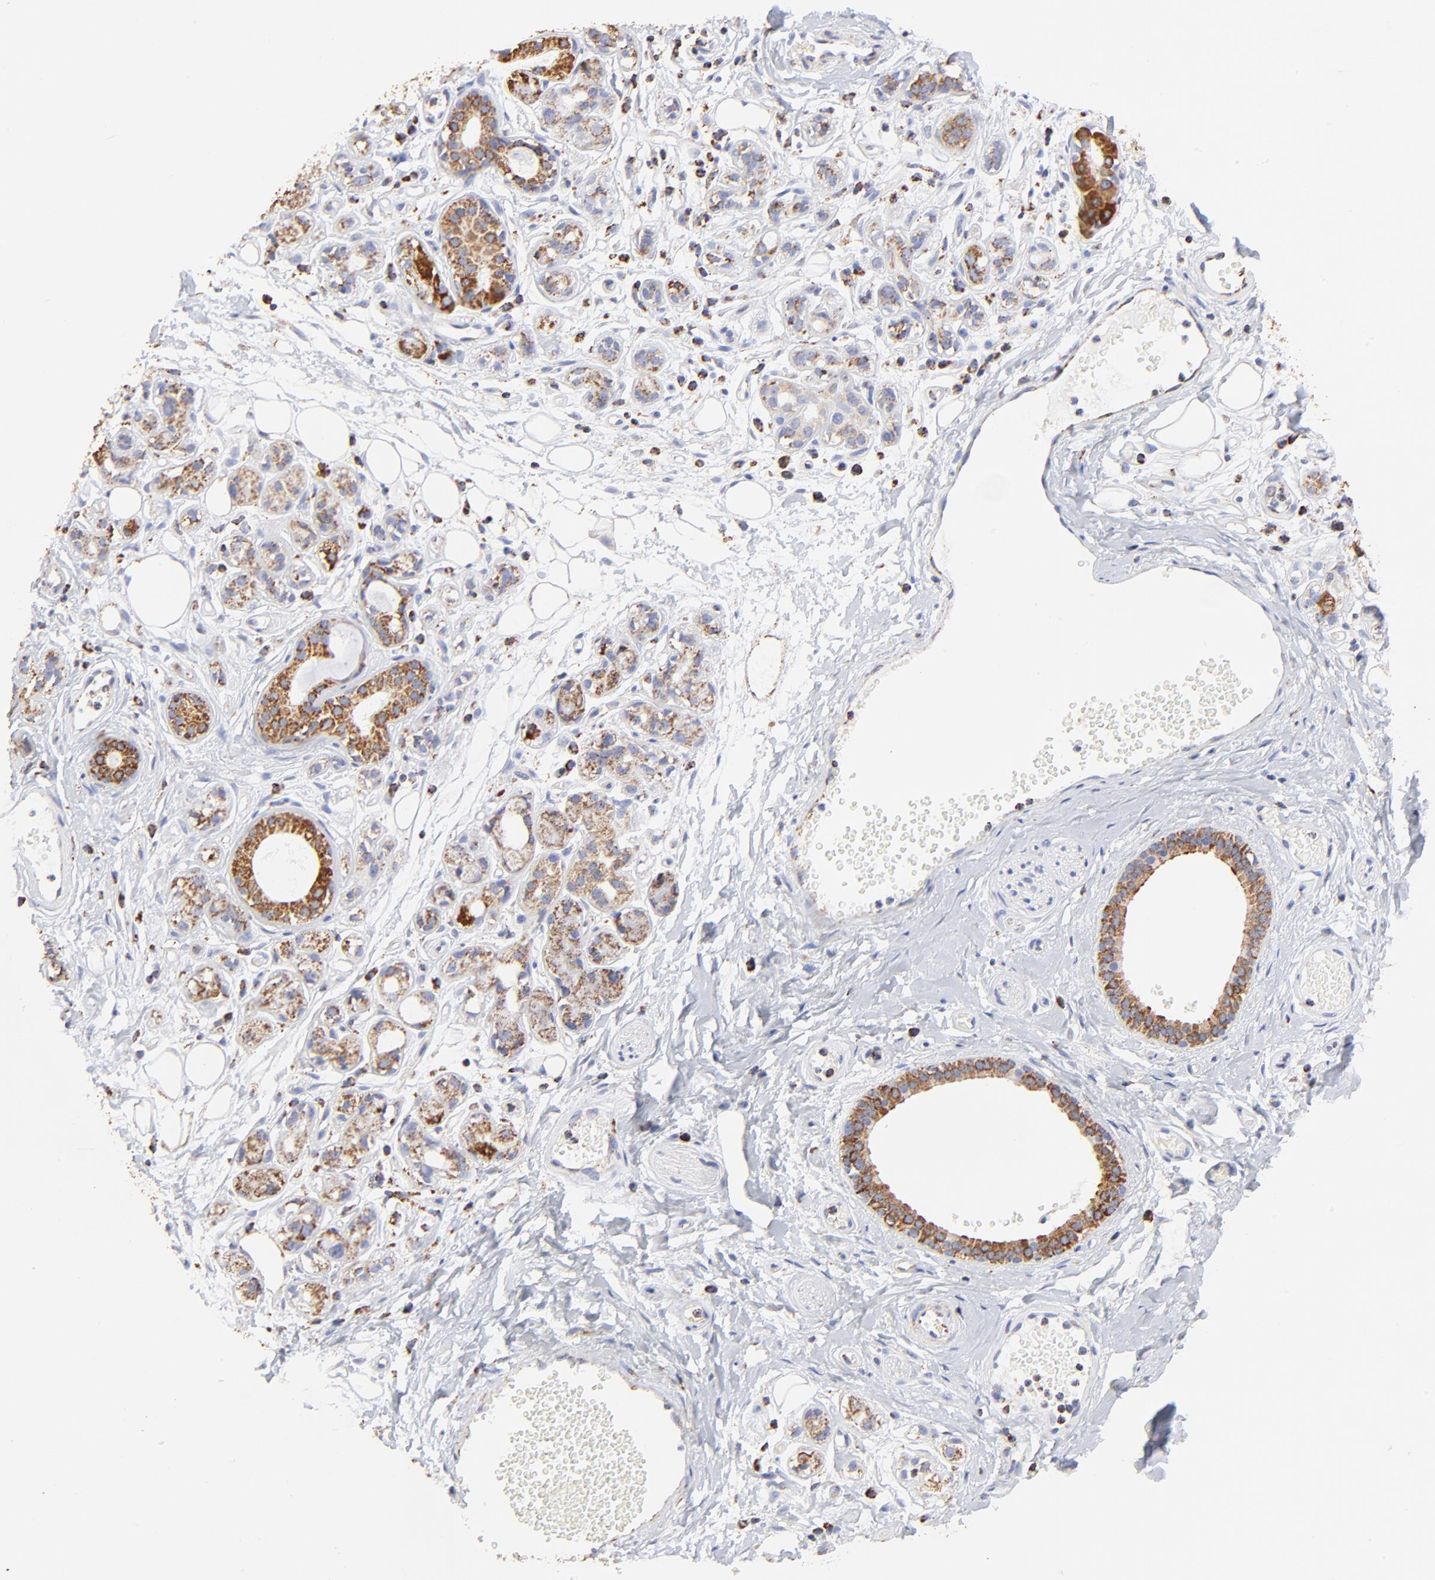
{"staining": {"intensity": "moderate", "quantity": ">75%", "location": "cytoplasmic/membranous"}, "tissue": "salivary gland", "cell_type": "Glandular cells", "image_type": "normal", "snomed": [{"axis": "morphology", "description": "Normal tissue, NOS"}, {"axis": "topography", "description": "Salivary gland"}], "caption": "Immunohistochemistry (IHC) of unremarkable human salivary gland exhibits medium levels of moderate cytoplasmic/membranous positivity in approximately >75% of glandular cells.", "gene": "COX4I1", "patient": {"sex": "male", "age": 54}}